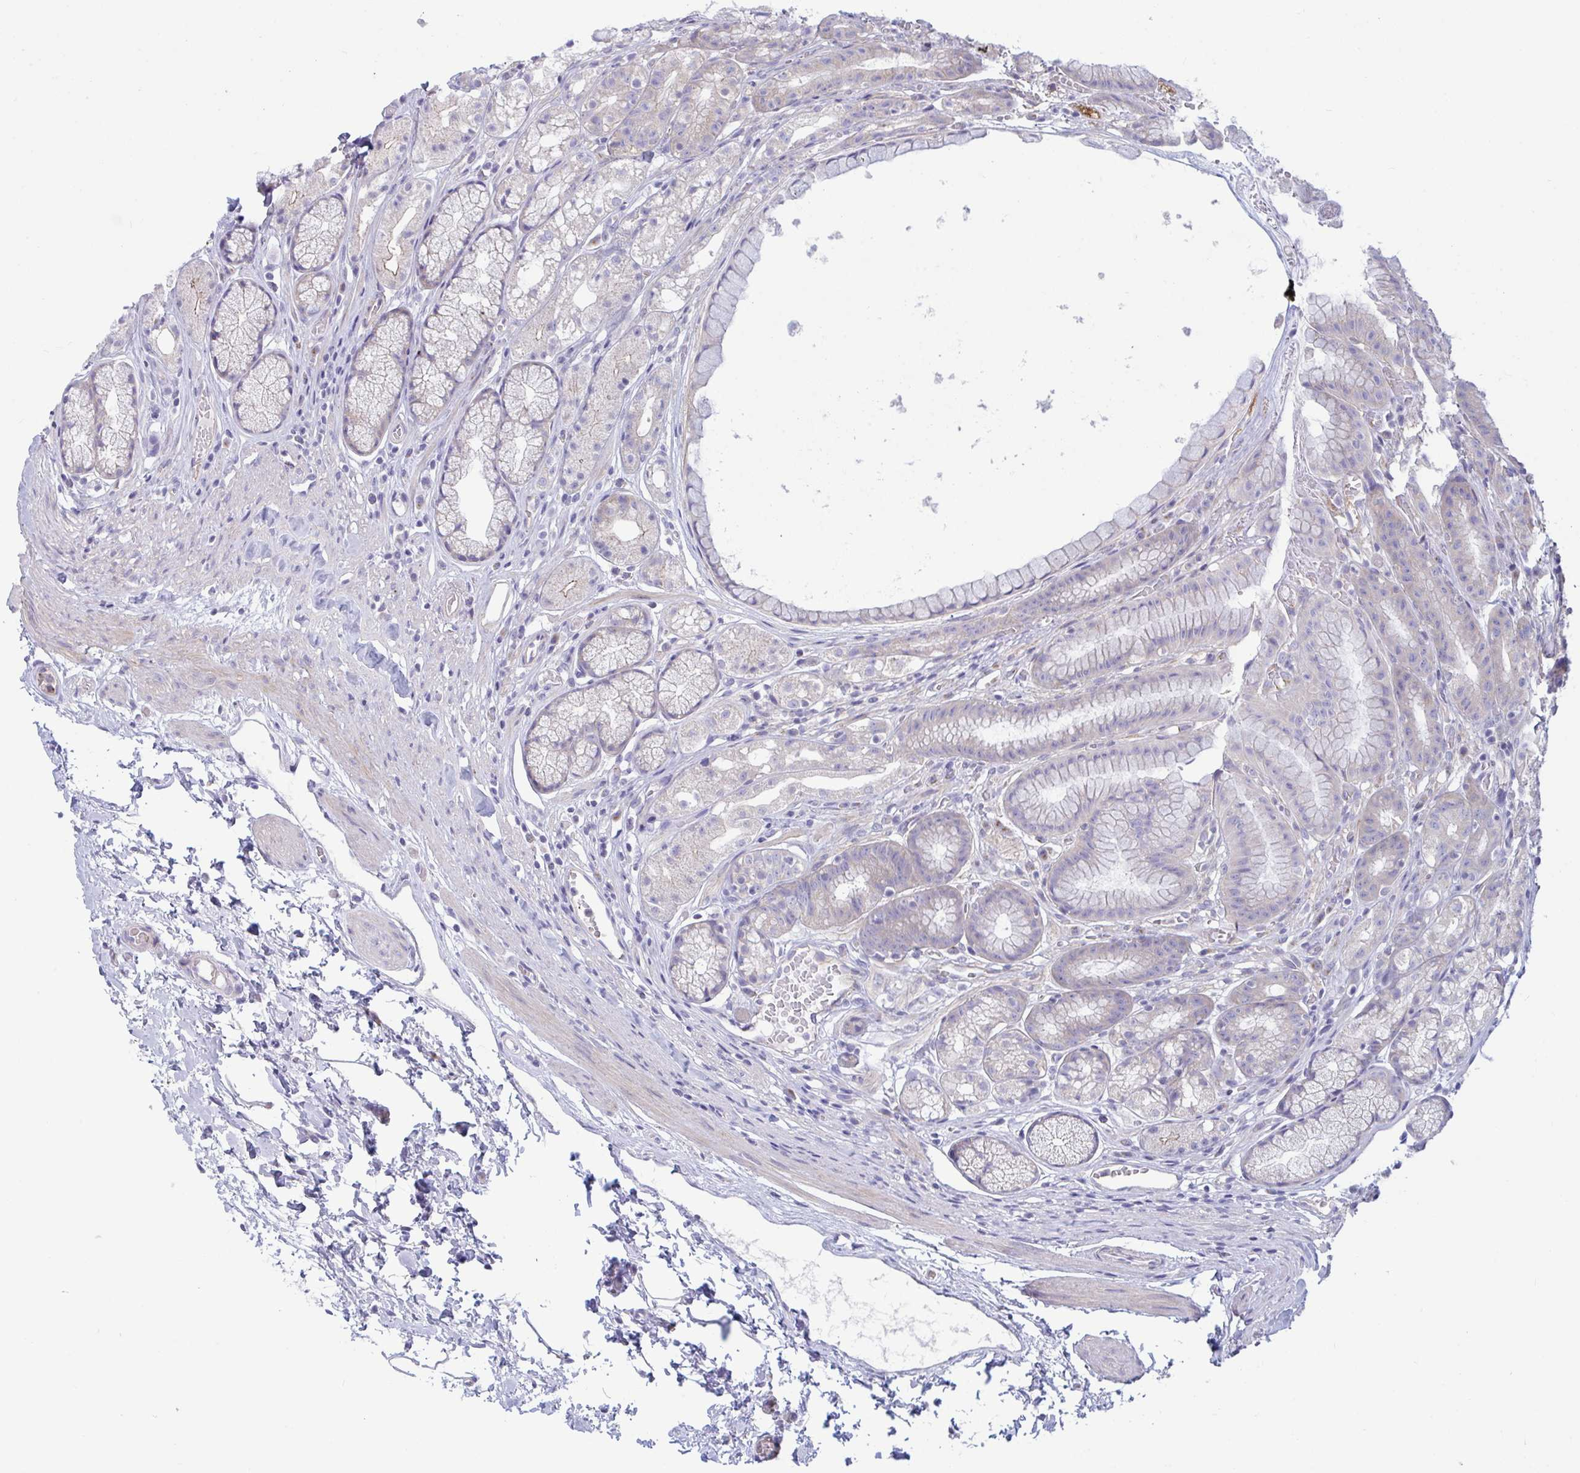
{"staining": {"intensity": "negative", "quantity": "none", "location": "none"}, "tissue": "stomach", "cell_type": "Glandular cells", "image_type": "normal", "snomed": [{"axis": "morphology", "description": "Normal tissue, NOS"}, {"axis": "topography", "description": "Smooth muscle"}, {"axis": "topography", "description": "Stomach"}], "caption": "Immunohistochemistry photomicrograph of unremarkable stomach stained for a protein (brown), which demonstrates no staining in glandular cells.", "gene": "OXLD1", "patient": {"sex": "male", "age": 70}}